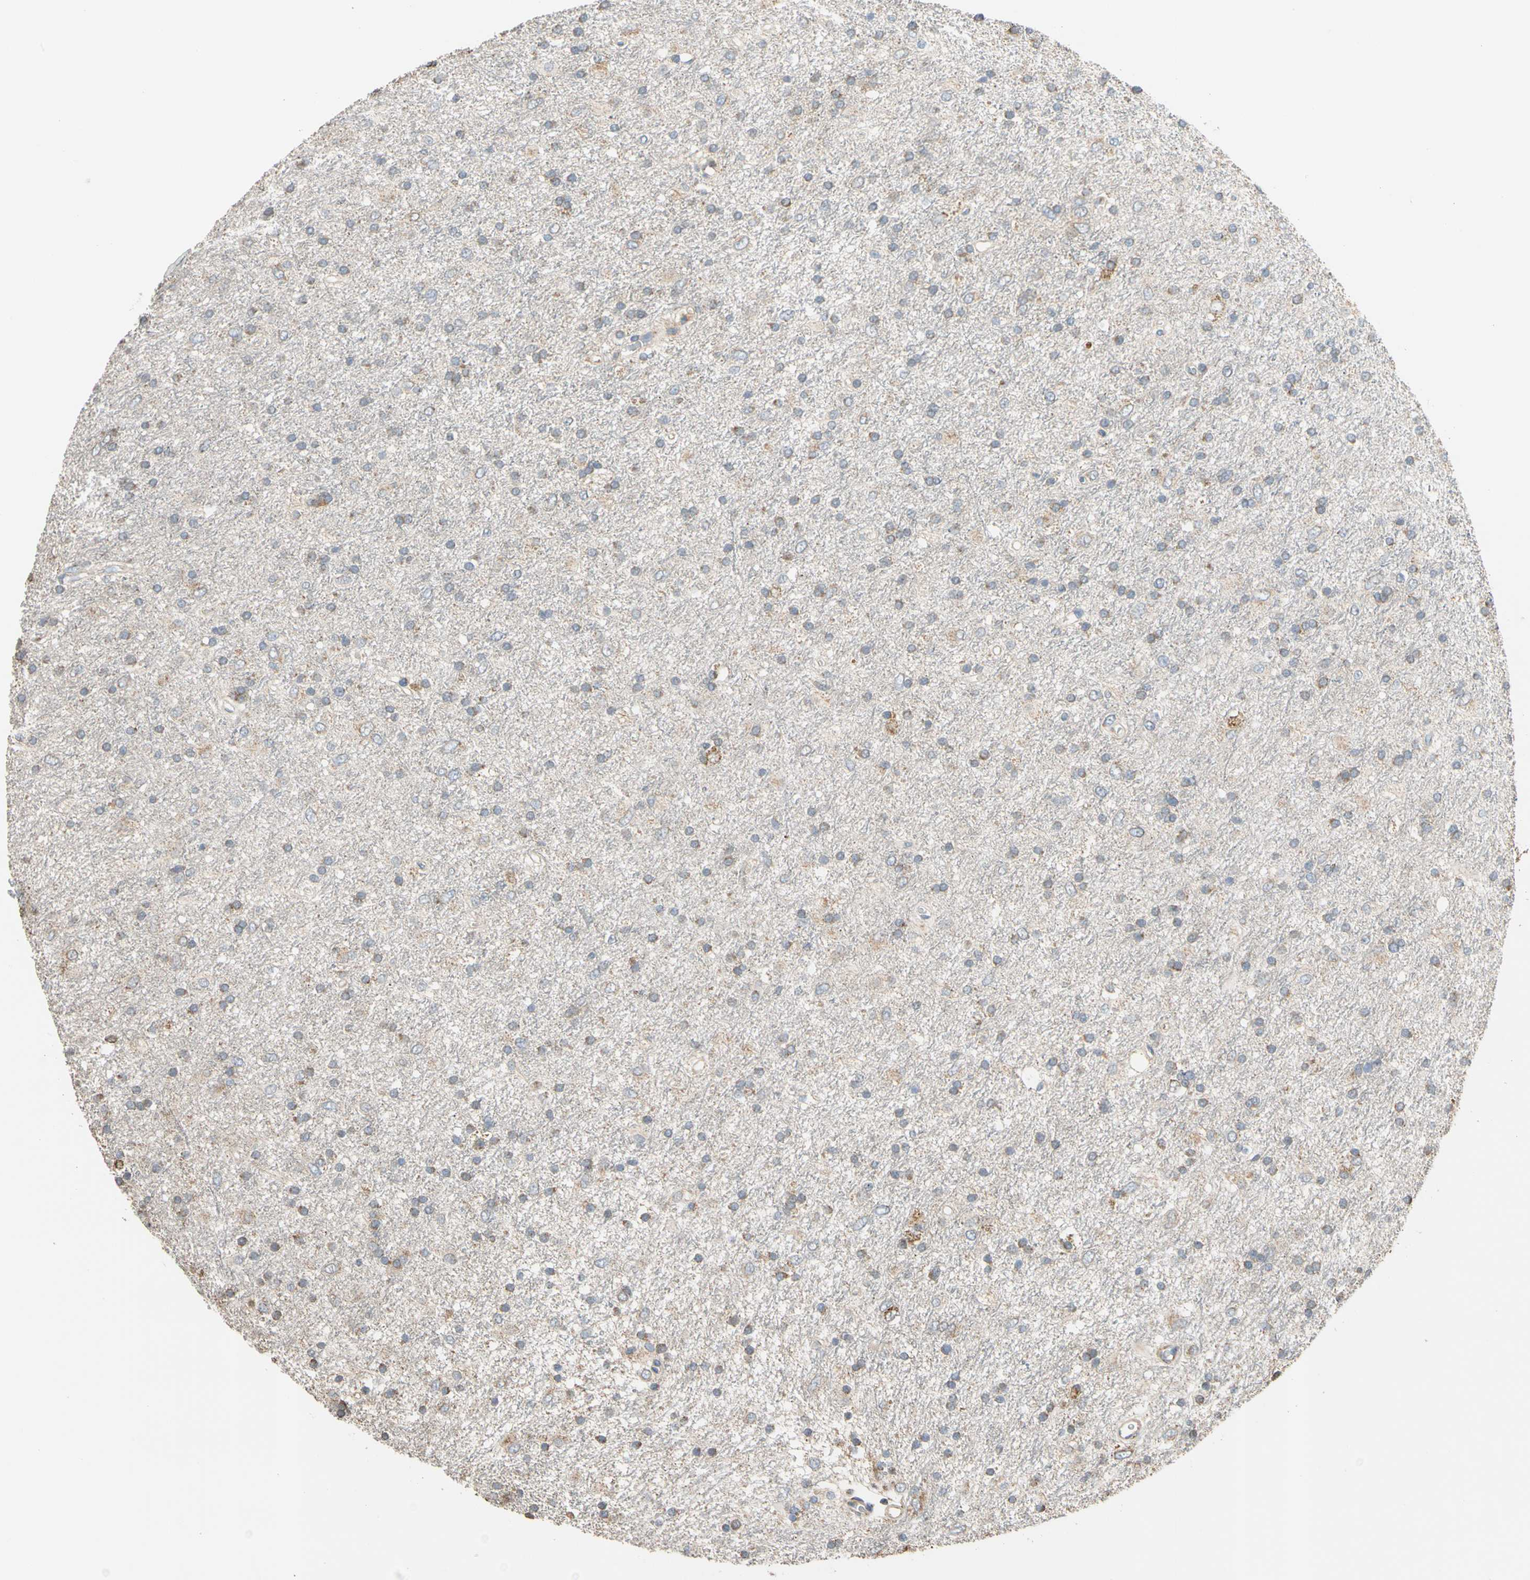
{"staining": {"intensity": "weak", "quantity": "<25%", "location": "cytoplasmic/membranous"}, "tissue": "glioma", "cell_type": "Tumor cells", "image_type": "cancer", "snomed": [{"axis": "morphology", "description": "Glioma, malignant, Low grade"}, {"axis": "topography", "description": "Brain"}], "caption": "A high-resolution image shows IHC staining of malignant glioma (low-grade), which demonstrates no significant positivity in tumor cells. (DAB immunohistochemistry (IHC), high magnification).", "gene": "IP6K2", "patient": {"sex": "male", "age": 77}}